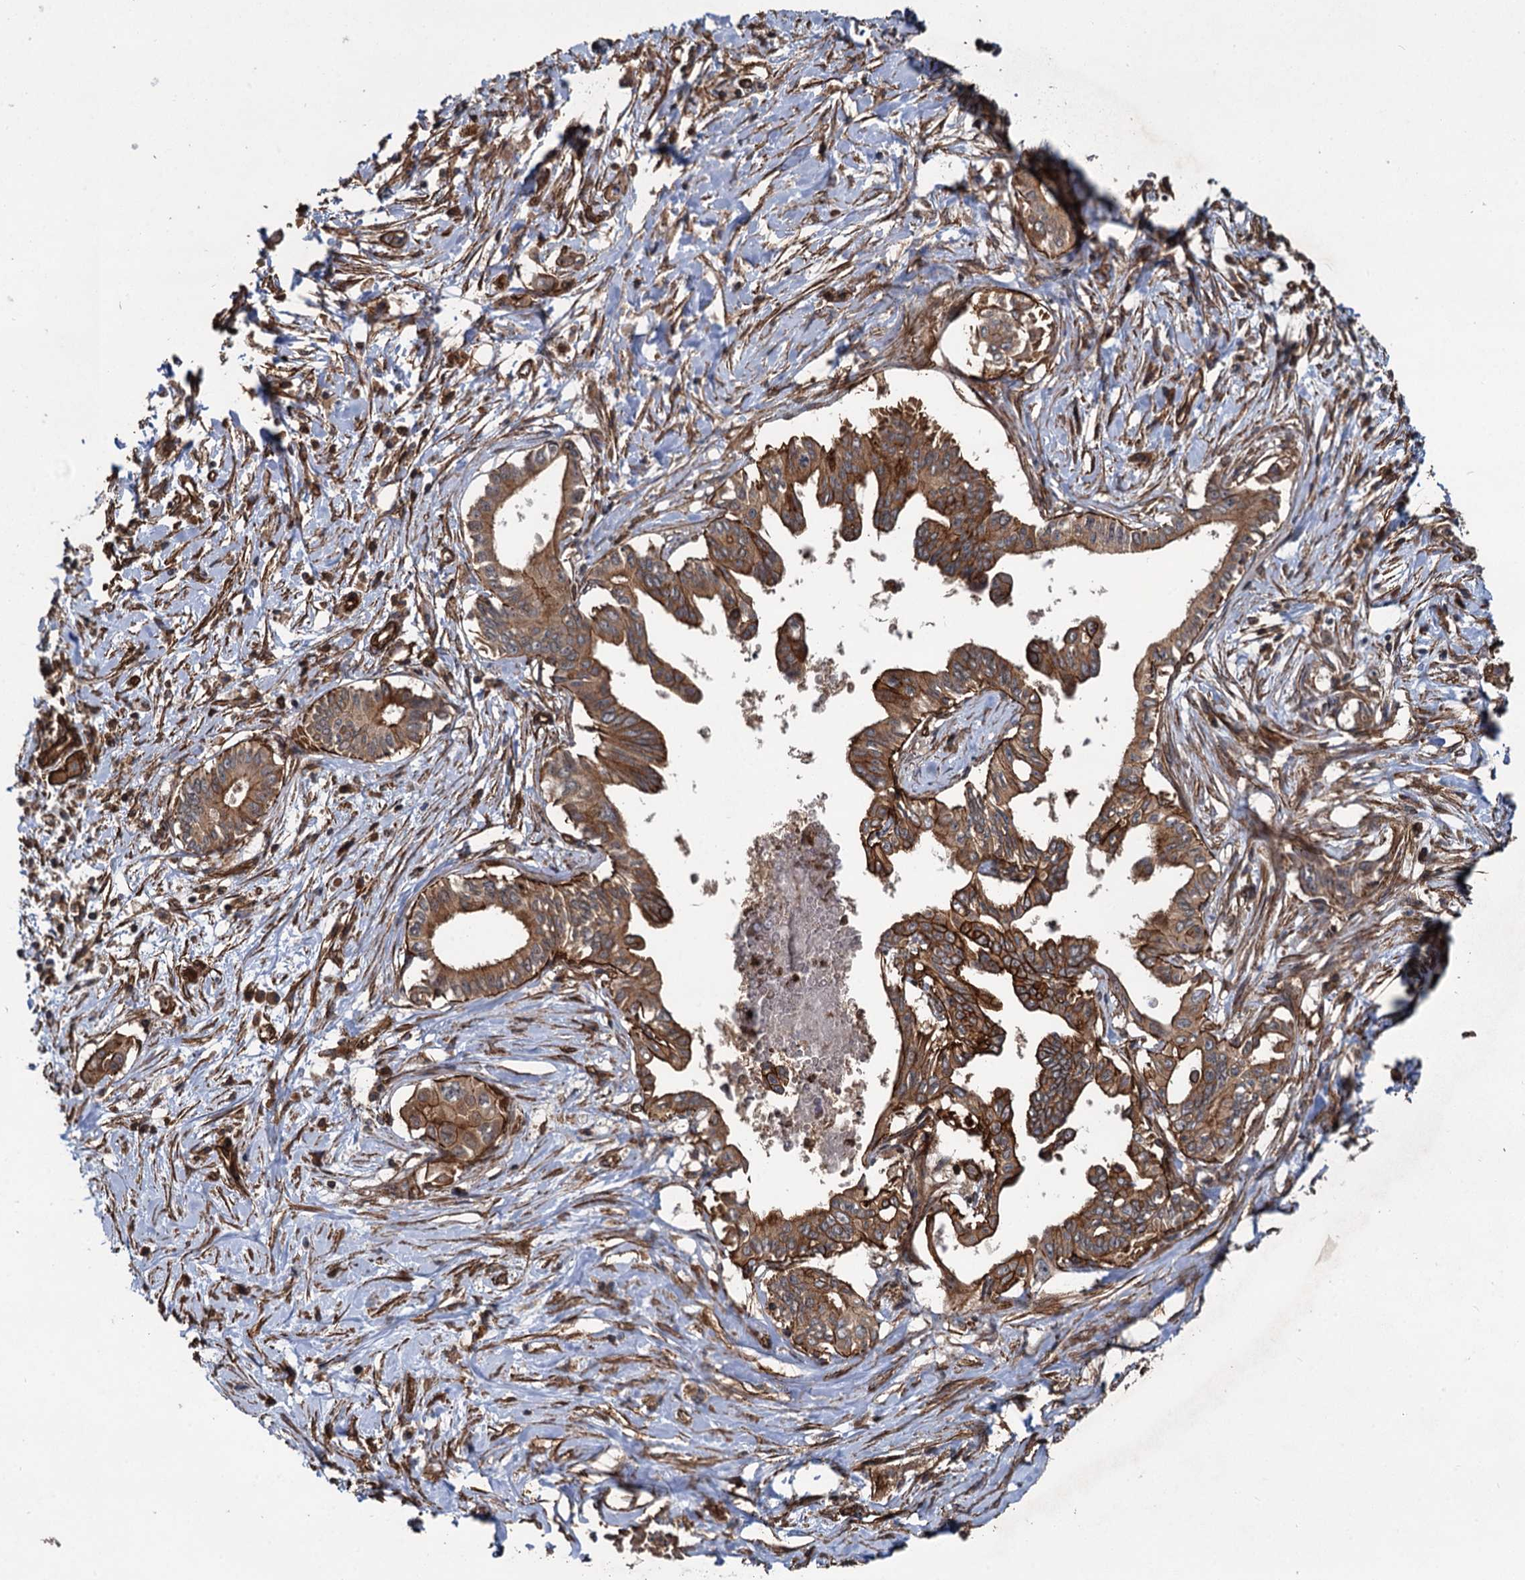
{"staining": {"intensity": "strong", "quantity": ">75%", "location": "cytoplasmic/membranous"}, "tissue": "pancreatic cancer", "cell_type": "Tumor cells", "image_type": "cancer", "snomed": [{"axis": "morphology", "description": "Adenocarcinoma, NOS"}, {"axis": "topography", "description": "Pancreas"}], "caption": "This histopathology image demonstrates pancreatic cancer stained with immunohistochemistry to label a protein in brown. The cytoplasmic/membranous of tumor cells show strong positivity for the protein. Nuclei are counter-stained blue.", "gene": "SVIP", "patient": {"sex": "female", "age": 77}}